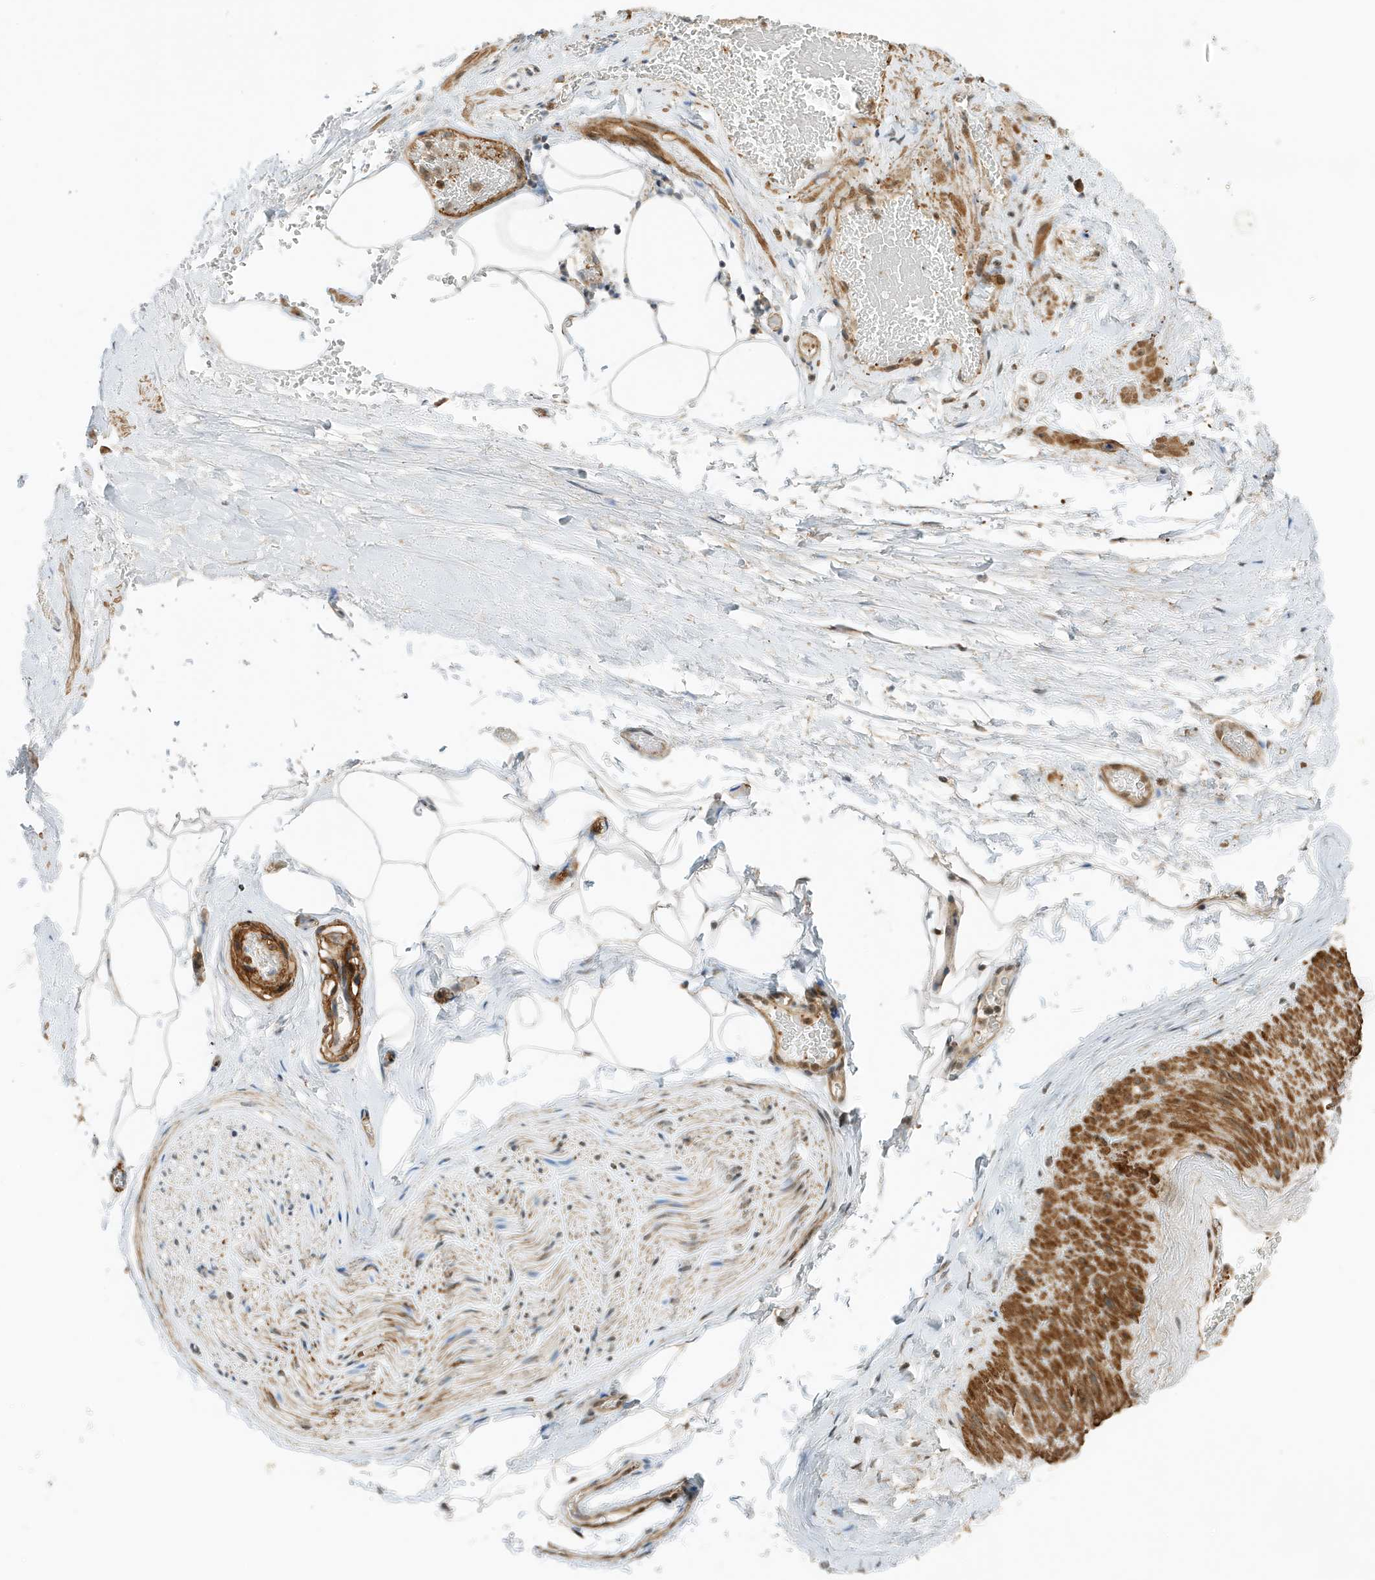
{"staining": {"intensity": "moderate", "quantity": ">75%", "location": "cytoplasmic/membranous,nuclear"}, "tissue": "adipose tissue", "cell_type": "Adipocytes", "image_type": "normal", "snomed": [{"axis": "morphology", "description": "Normal tissue, NOS"}, {"axis": "morphology", "description": "Adenocarcinoma, Low grade"}, {"axis": "topography", "description": "Prostate"}, {"axis": "topography", "description": "Peripheral nerve tissue"}], "caption": "Protein staining of benign adipose tissue demonstrates moderate cytoplasmic/membranous,nuclear positivity in approximately >75% of adipocytes. (DAB IHC, brown staining for protein, blue staining for nuclei).", "gene": "MAST3", "patient": {"sex": "male", "age": 63}}